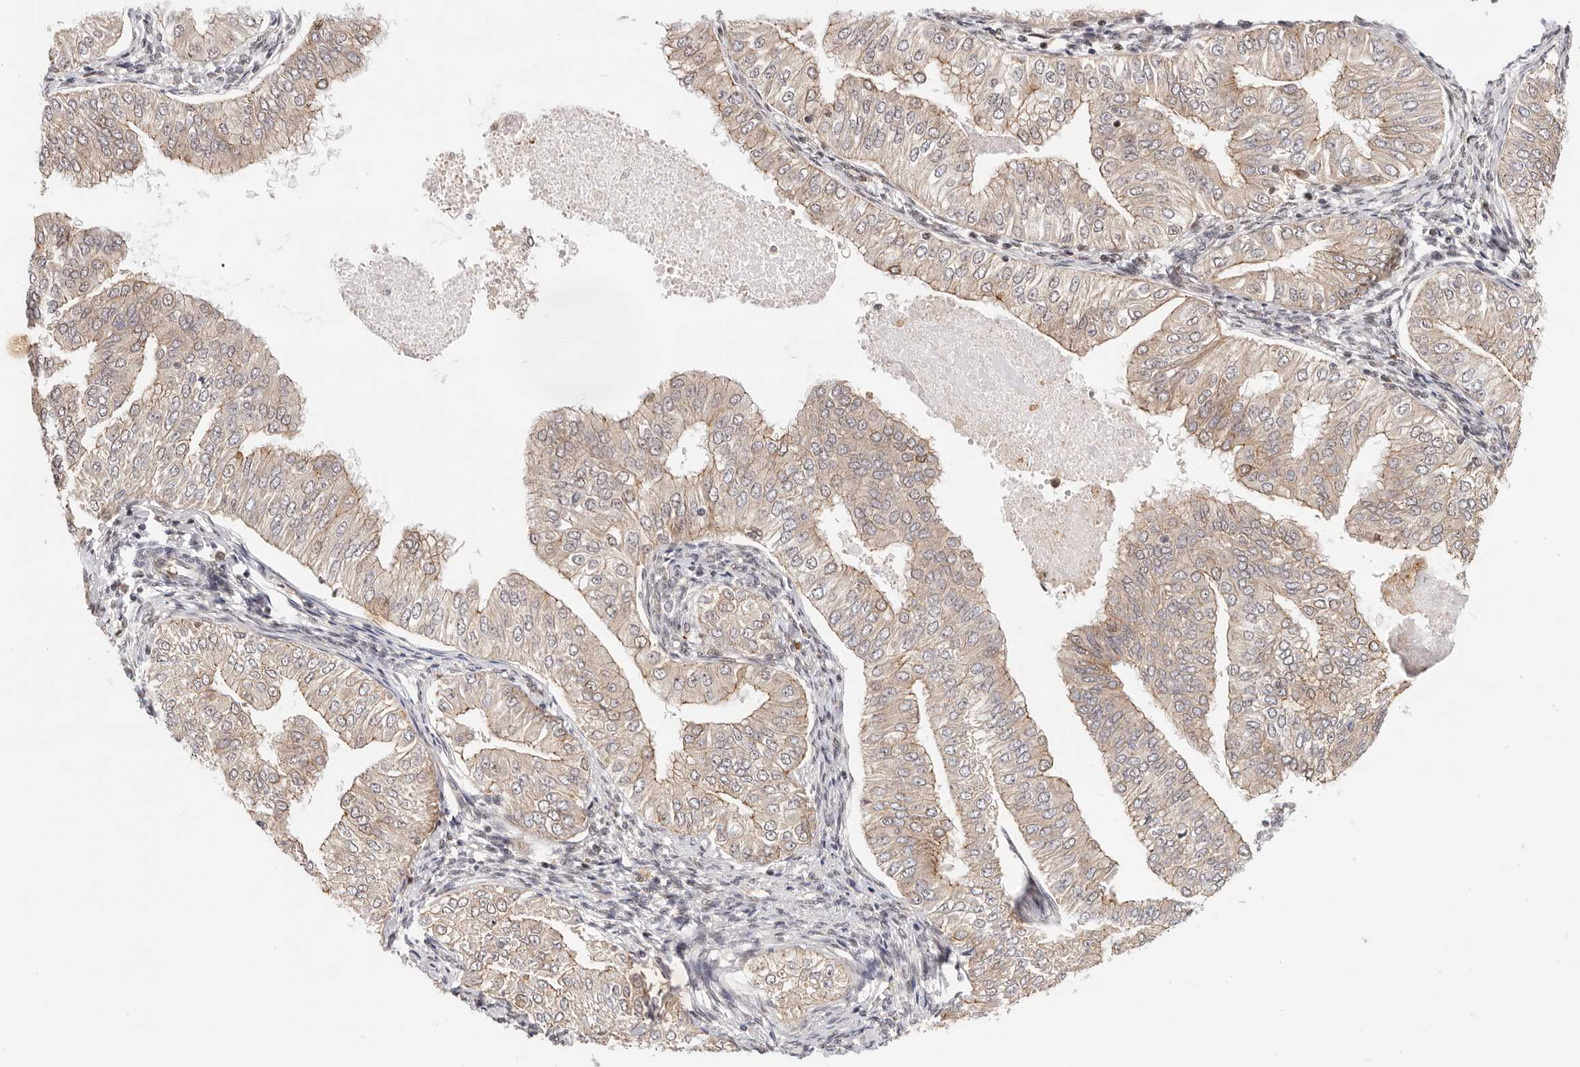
{"staining": {"intensity": "weak", "quantity": ">75%", "location": "cytoplasmic/membranous"}, "tissue": "endometrial cancer", "cell_type": "Tumor cells", "image_type": "cancer", "snomed": [{"axis": "morphology", "description": "Normal tissue, NOS"}, {"axis": "morphology", "description": "Adenocarcinoma, NOS"}, {"axis": "topography", "description": "Endometrium"}], "caption": "Immunohistochemistry staining of adenocarcinoma (endometrial), which reveals low levels of weak cytoplasmic/membranous expression in about >75% of tumor cells indicating weak cytoplasmic/membranous protein positivity. The staining was performed using DAB (3,3'-diaminobenzidine) (brown) for protein detection and nuclei were counterstained in hematoxylin (blue).", "gene": "AFDN", "patient": {"sex": "female", "age": 53}}